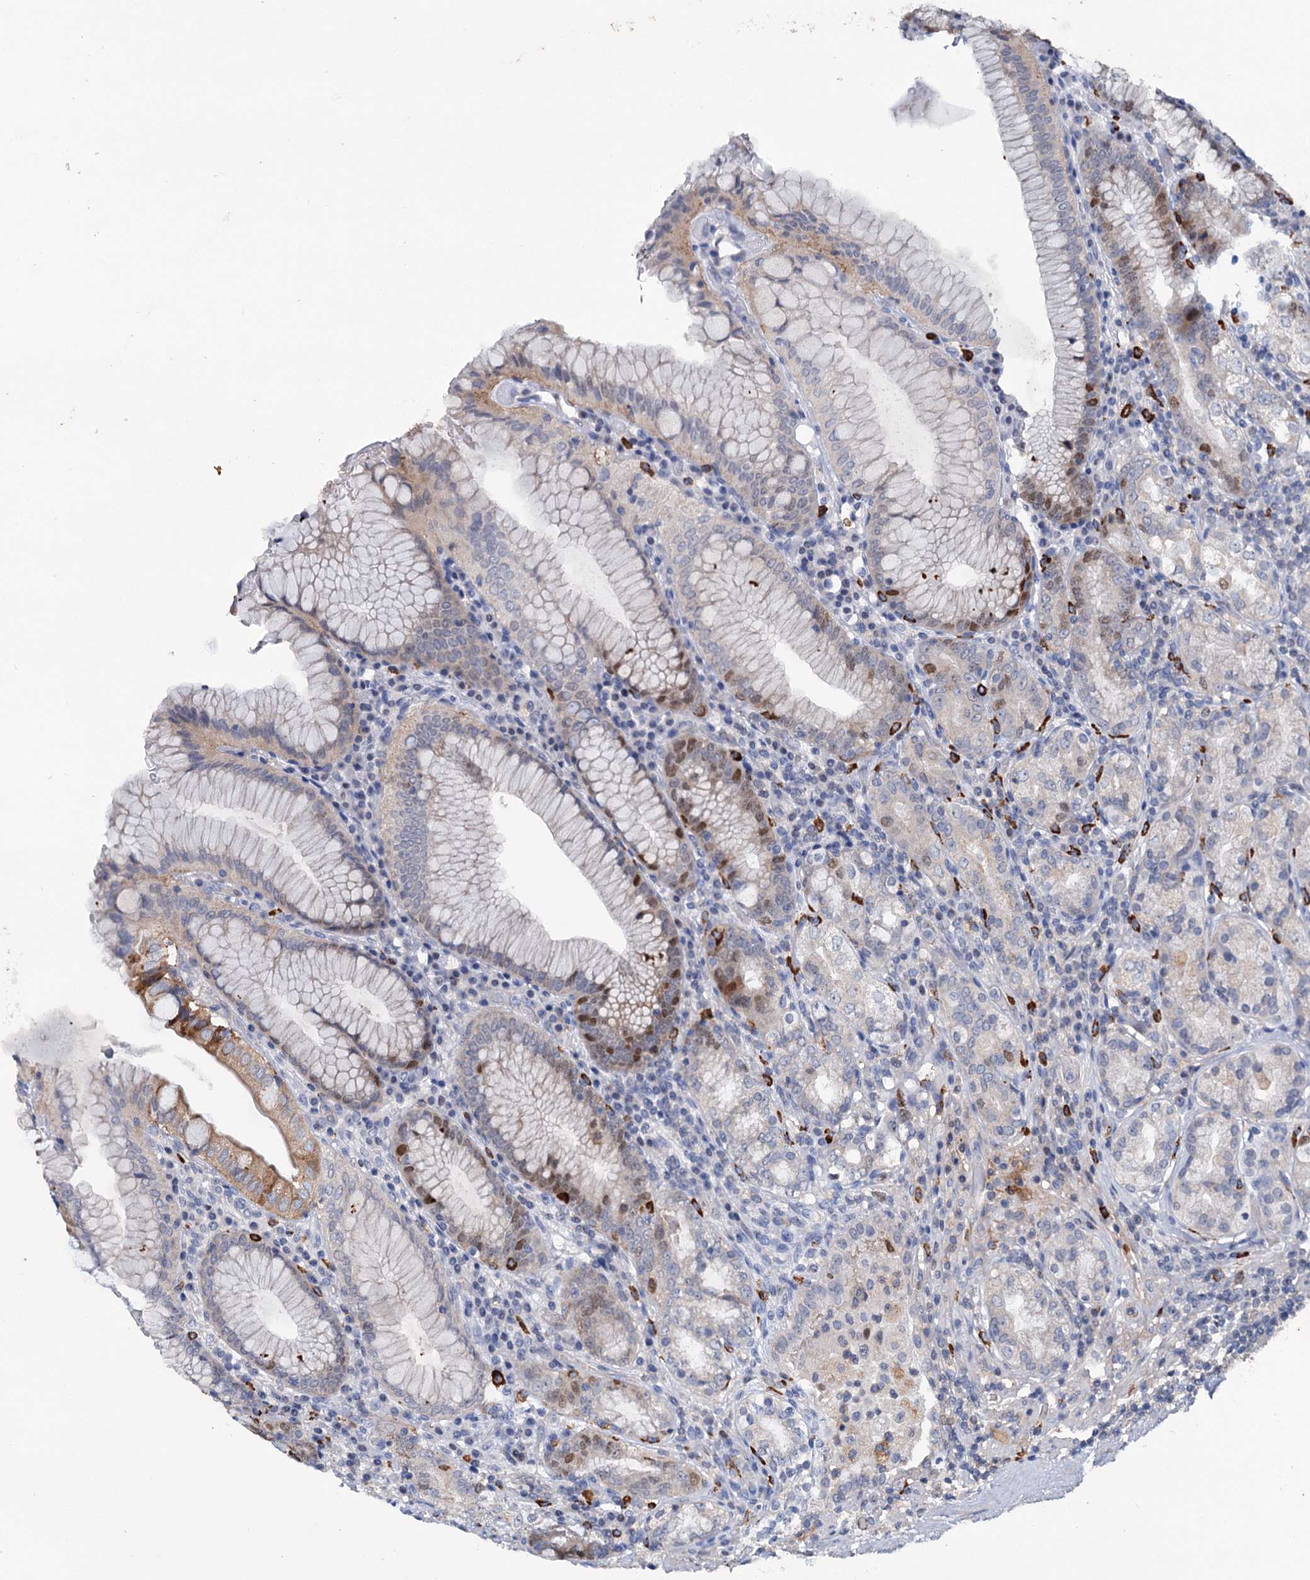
{"staining": {"intensity": "moderate", "quantity": "<25%", "location": "cytoplasmic/membranous,nuclear"}, "tissue": "stomach", "cell_type": "Glandular cells", "image_type": "normal", "snomed": [{"axis": "morphology", "description": "Normal tissue, NOS"}, {"axis": "topography", "description": "Stomach, upper"}, {"axis": "topography", "description": "Stomach, lower"}], "caption": "Immunohistochemistry micrograph of normal human stomach stained for a protein (brown), which reveals low levels of moderate cytoplasmic/membranous,nuclear staining in about <25% of glandular cells.", "gene": "FAM111B", "patient": {"sex": "female", "age": 76}}